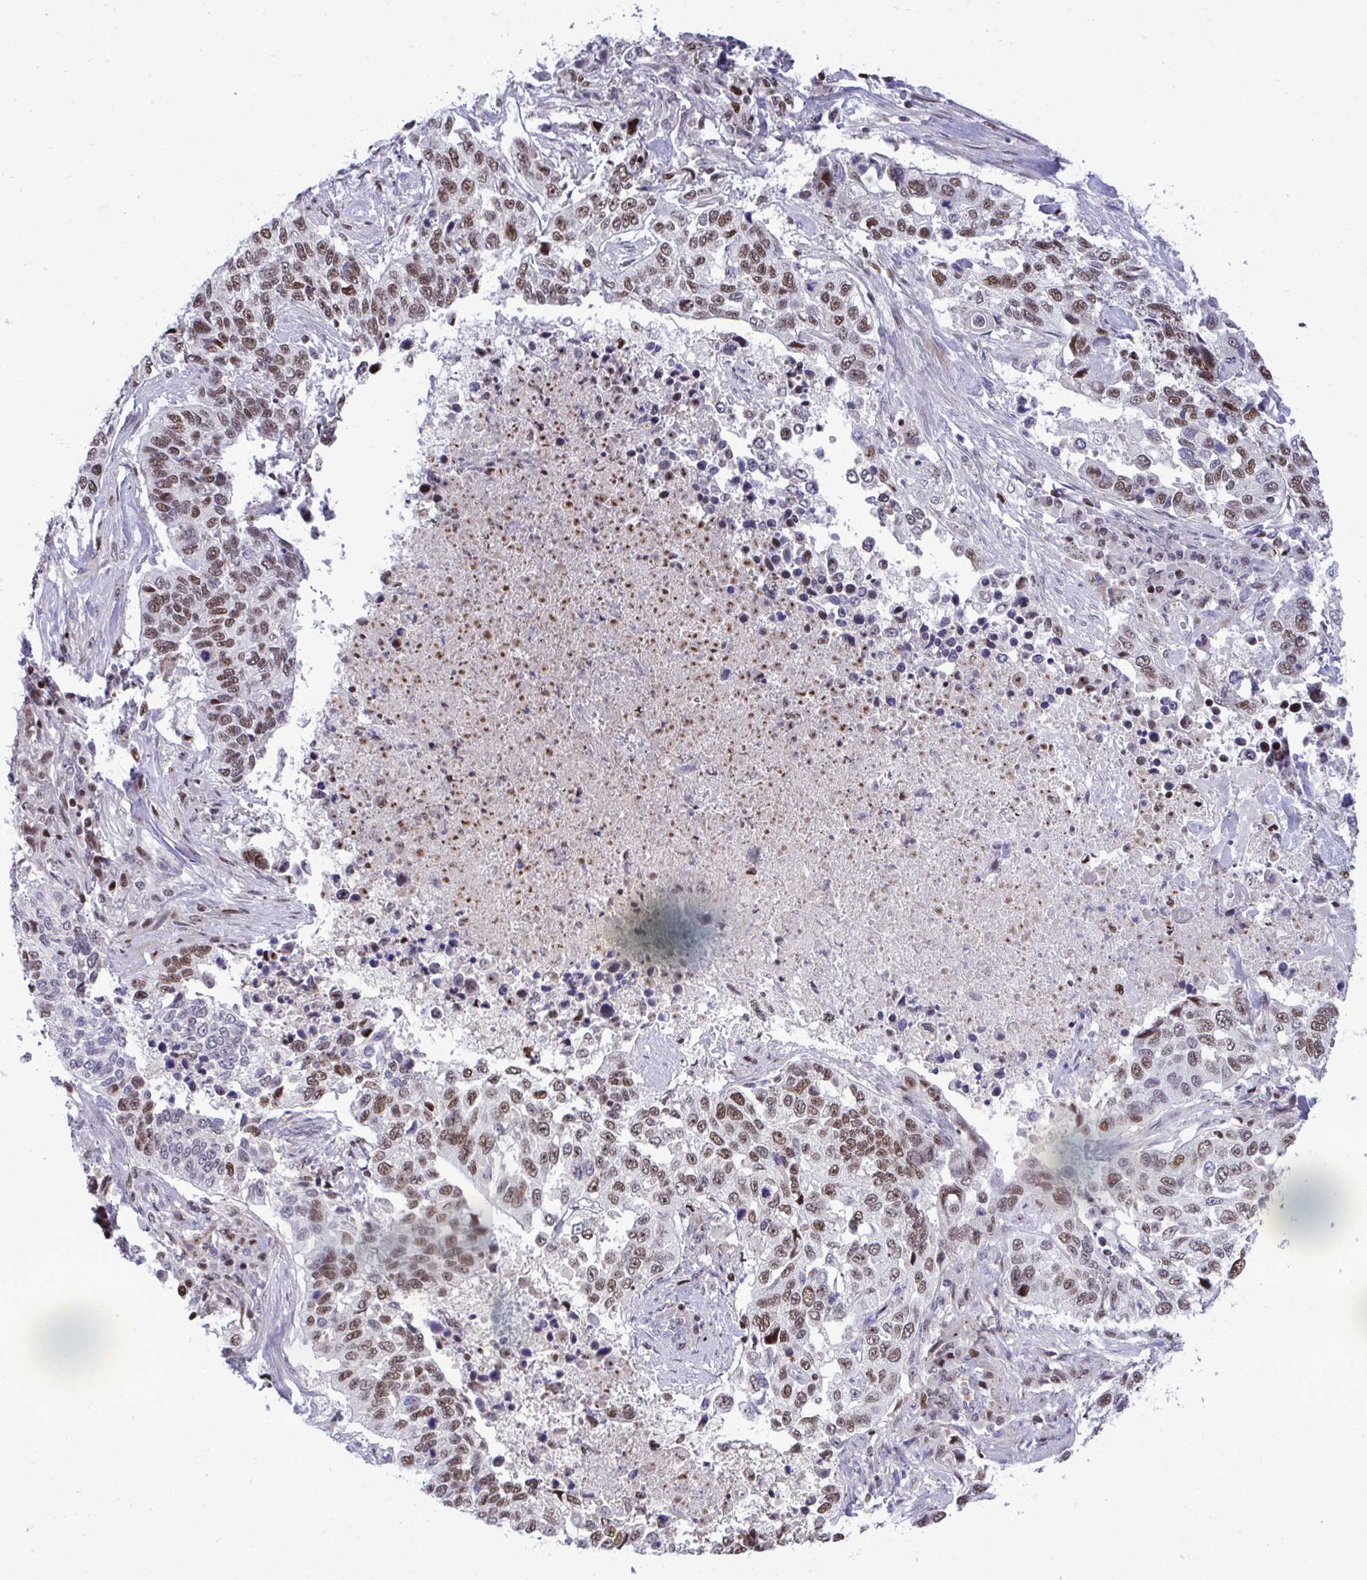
{"staining": {"intensity": "moderate", "quantity": "25%-75%", "location": "nuclear"}, "tissue": "lung cancer", "cell_type": "Tumor cells", "image_type": "cancer", "snomed": [{"axis": "morphology", "description": "Squamous cell carcinoma, NOS"}, {"axis": "topography", "description": "Lung"}], "caption": "Moderate nuclear protein positivity is present in approximately 25%-75% of tumor cells in lung cancer.", "gene": "C14orf39", "patient": {"sex": "male", "age": 62}}